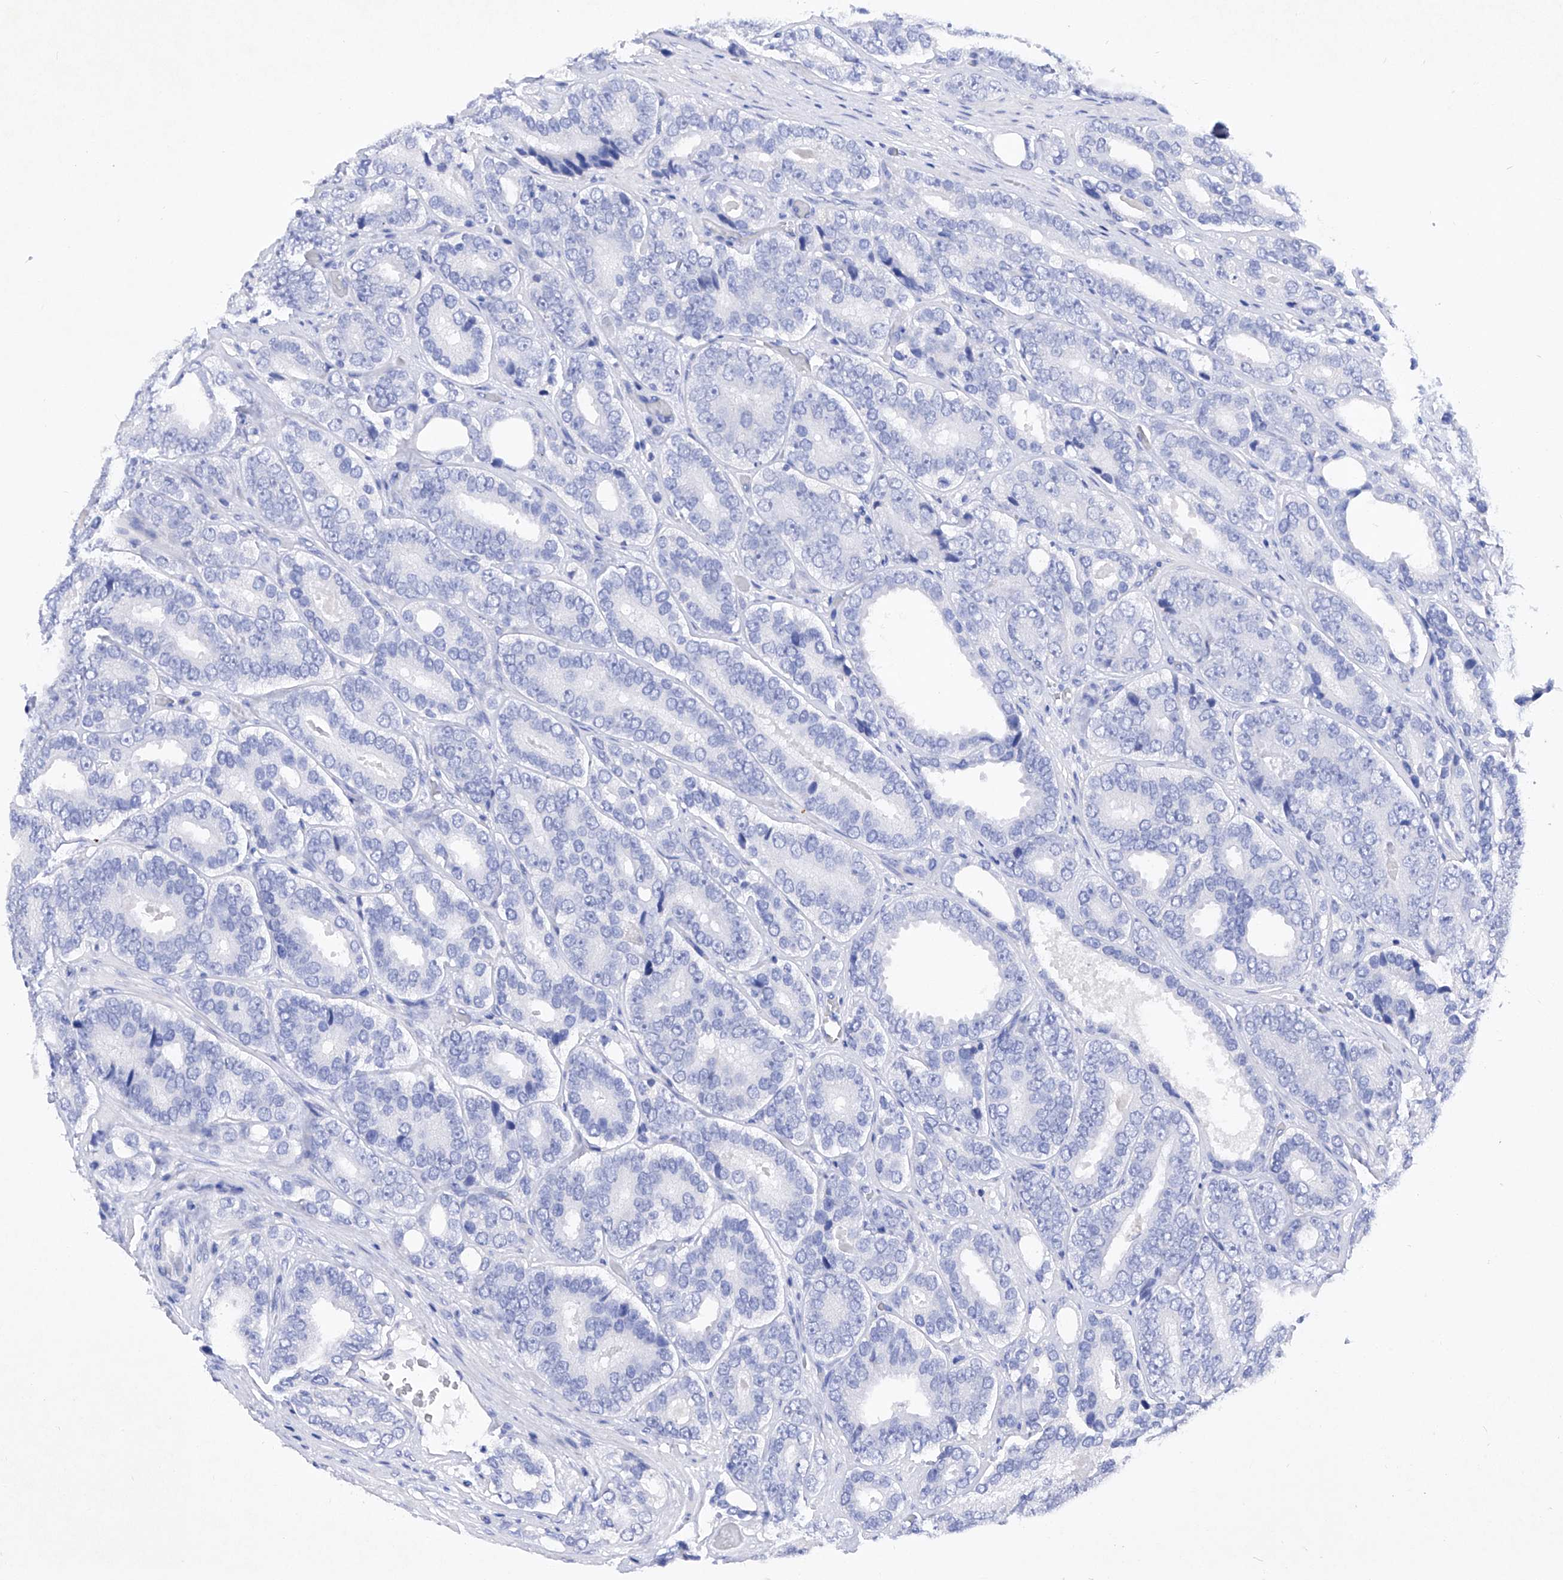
{"staining": {"intensity": "negative", "quantity": "none", "location": "none"}, "tissue": "prostate cancer", "cell_type": "Tumor cells", "image_type": "cancer", "snomed": [{"axis": "morphology", "description": "Adenocarcinoma, High grade"}, {"axis": "topography", "description": "Prostate"}], "caption": "This is an immunohistochemistry histopathology image of adenocarcinoma (high-grade) (prostate). There is no staining in tumor cells.", "gene": "BARX2", "patient": {"sex": "male", "age": 56}}